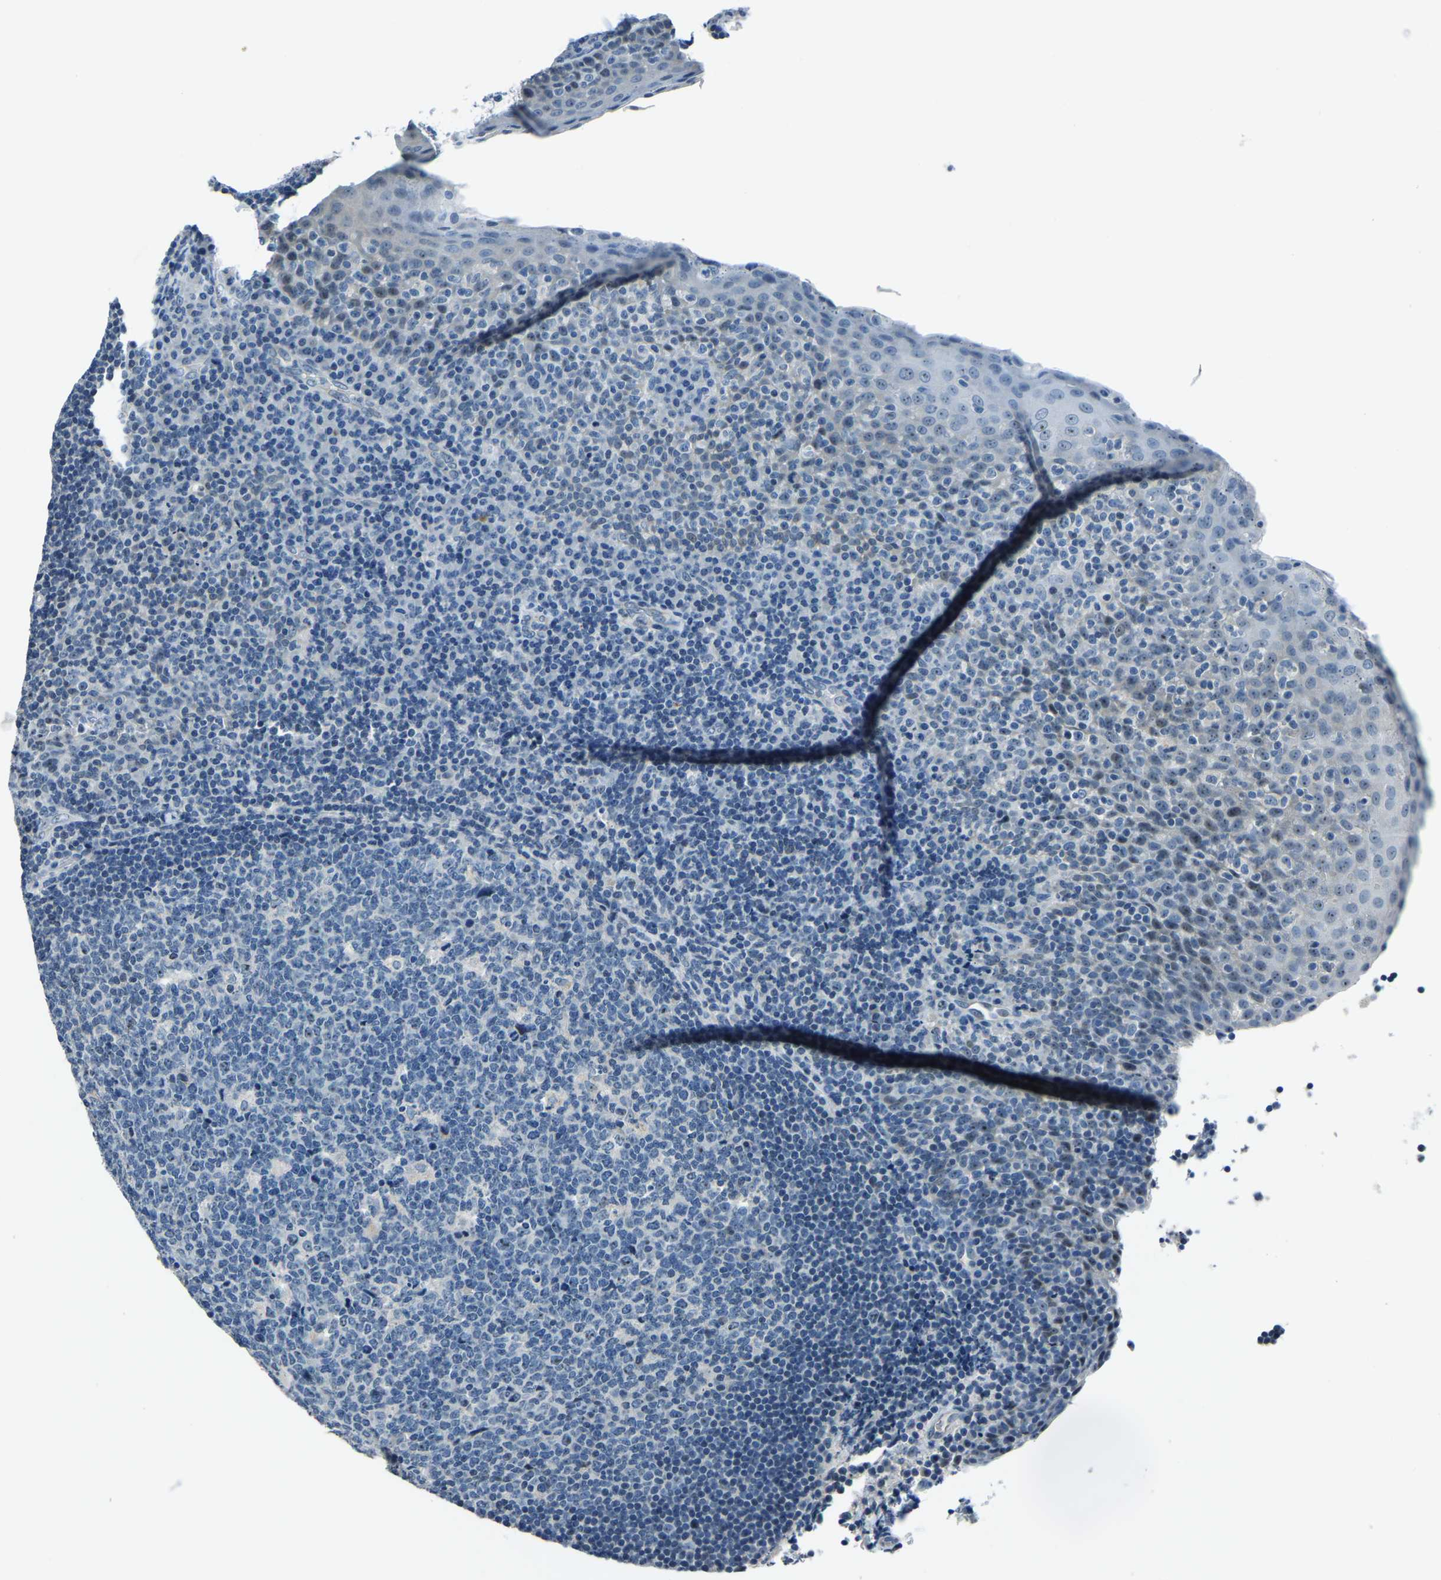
{"staining": {"intensity": "negative", "quantity": "none", "location": "none"}, "tissue": "tonsil", "cell_type": "Germinal center cells", "image_type": "normal", "snomed": [{"axis": "morphology", "description": "Normal tissue, NOS"}, {"axis": "topography", "description": "Tonsil"}], "caption": "Immunohistochemistry (IHC) micrograph of normal human tonsil stained for a protein (brown), which exhibits no positivity in germinal center cells.", "gene": "RRP1", "patient": {"sex": "male", "age": 17}}